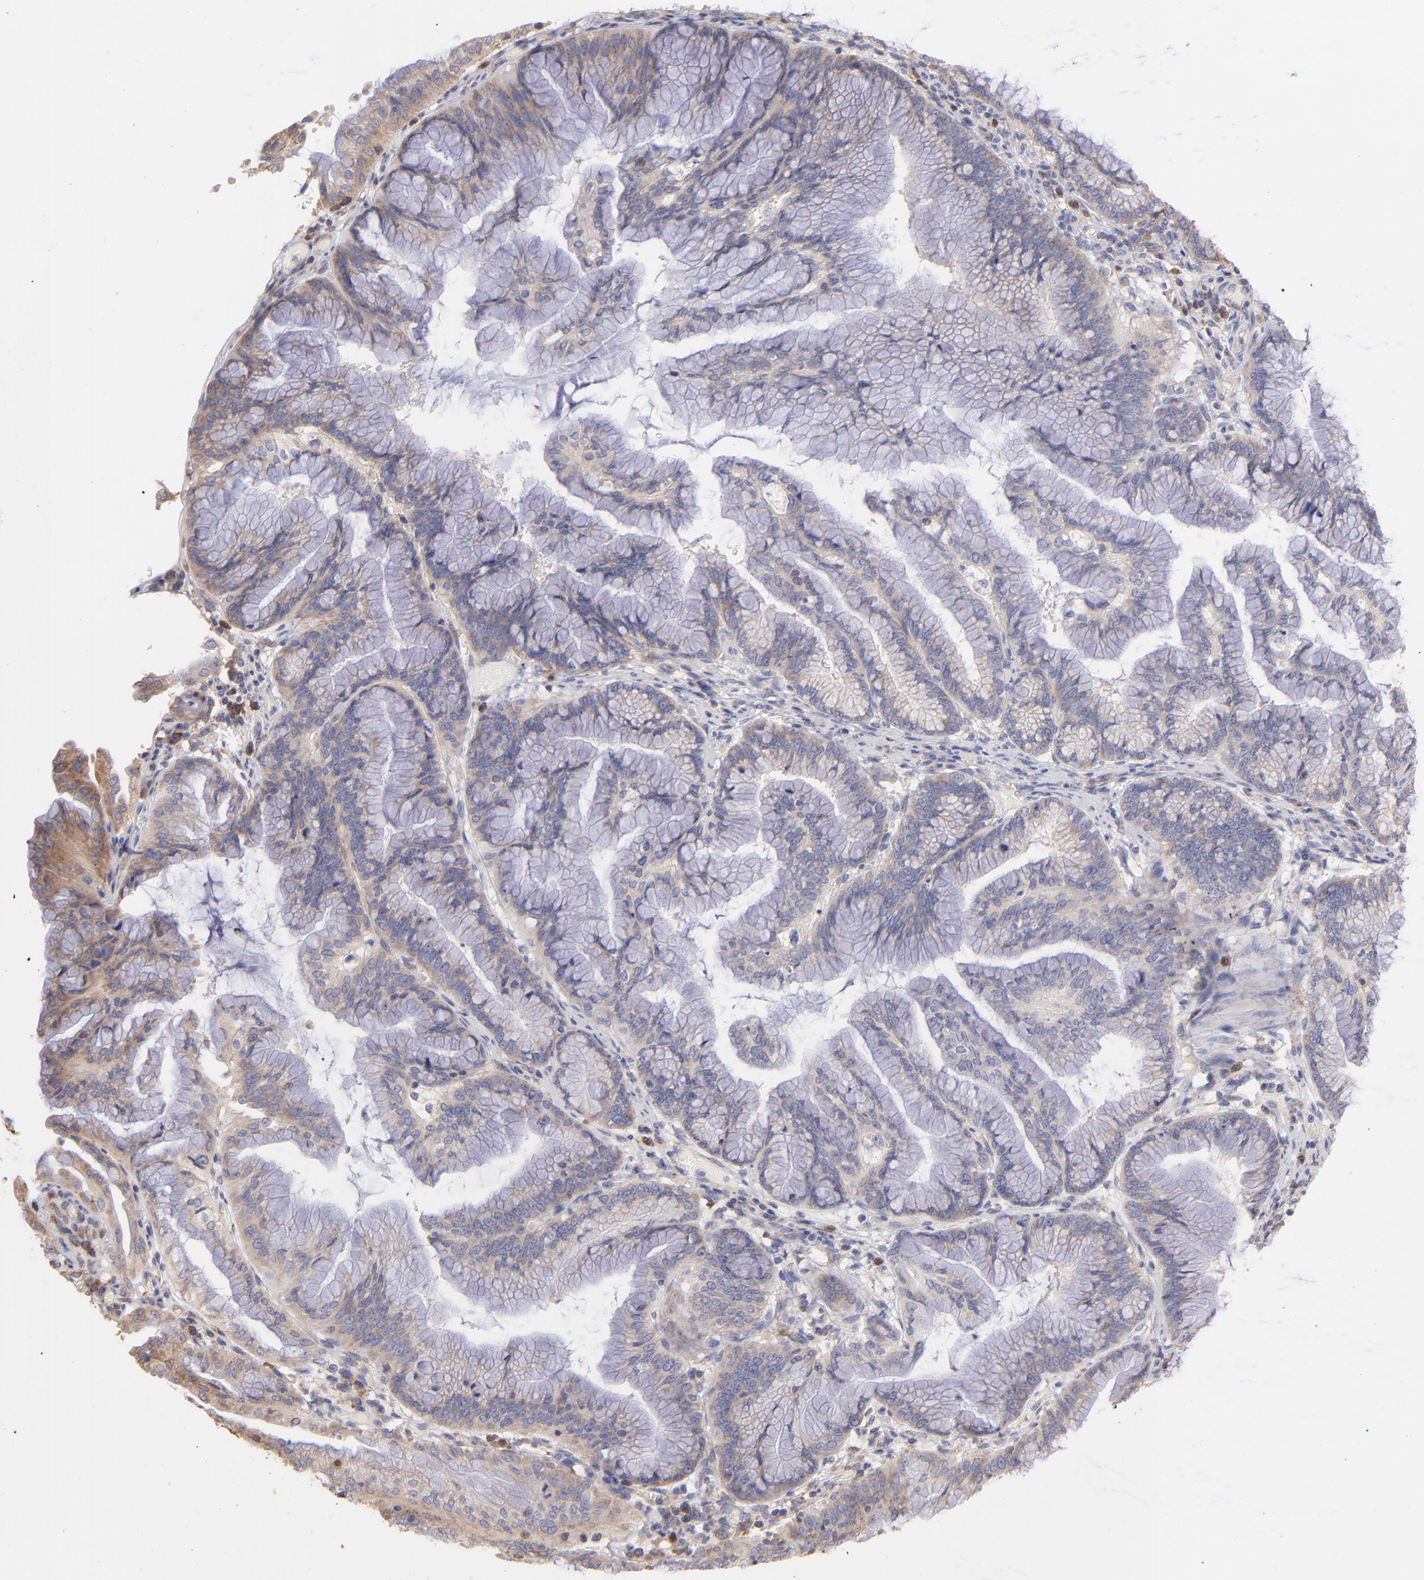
{"staining": {"intensity": "weak", "quantity": "25%-75%", "location": "cytoplasmic/membranous"}, "tissue": "pancreatic cancer", "cell_type": "Tumor cells", "image_type": "cancer", "snomed": [{"axis": "morphology", "description": "Adenocarcinoma, NOS"}, {"axis": "topography", "description": "Pancreas"}], "caption": "The photomicrograph demonstrates a brown stain indicating the presence of a protein in the cytoplasmic/membranous of tumor cells in pancreatic cancer. (DAB (3,3'-diaminobenzidine) IHC with brightfield microscopy, high magnification).", "gene": "RPLP0", "patient": {"sex": "female", "age": 64}}